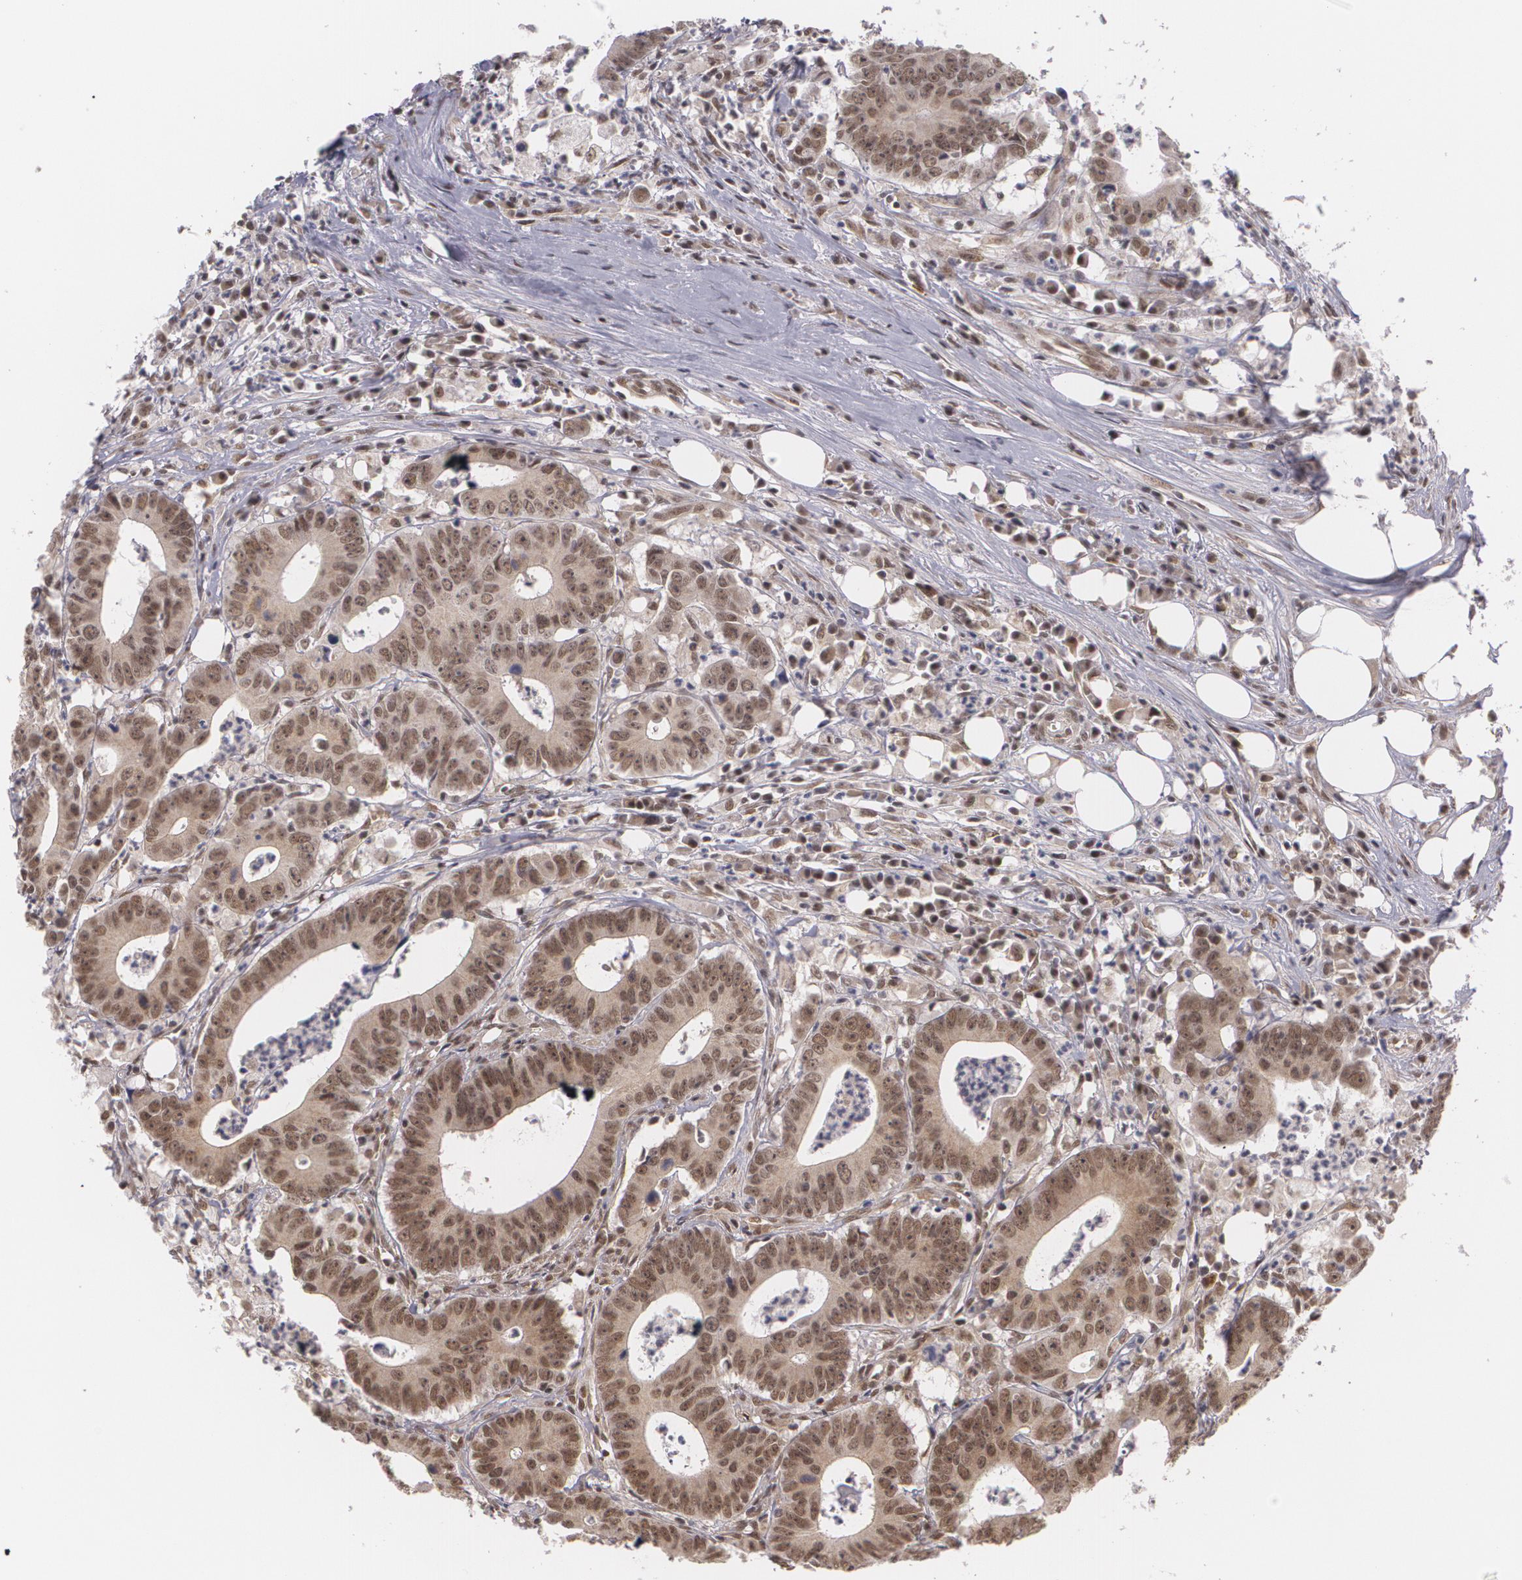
{"staining": {"intensity": "moderate", "quantity": ">75%", "location": "cytoplasmic/membranous,nuclear"}, "tissue": "colorectal cancer", "cell_type": "Tumor cells", "image_type": "cancer", "snomed": [{"axis": "morphology", "description": "Adenocarcinoma, NOS"}, {"axis": "topography", "description": "Colon"}], "caption": "A high-resolution photomicrograph shows IHC staining of adenocarcinoma (colorectal), which displays moderate cytoplasmic/membranous and nuclear expression in approximately >75% of tumor cells.", "gene": "ALX1", "patient": {"sex": "male", "age": 55}}